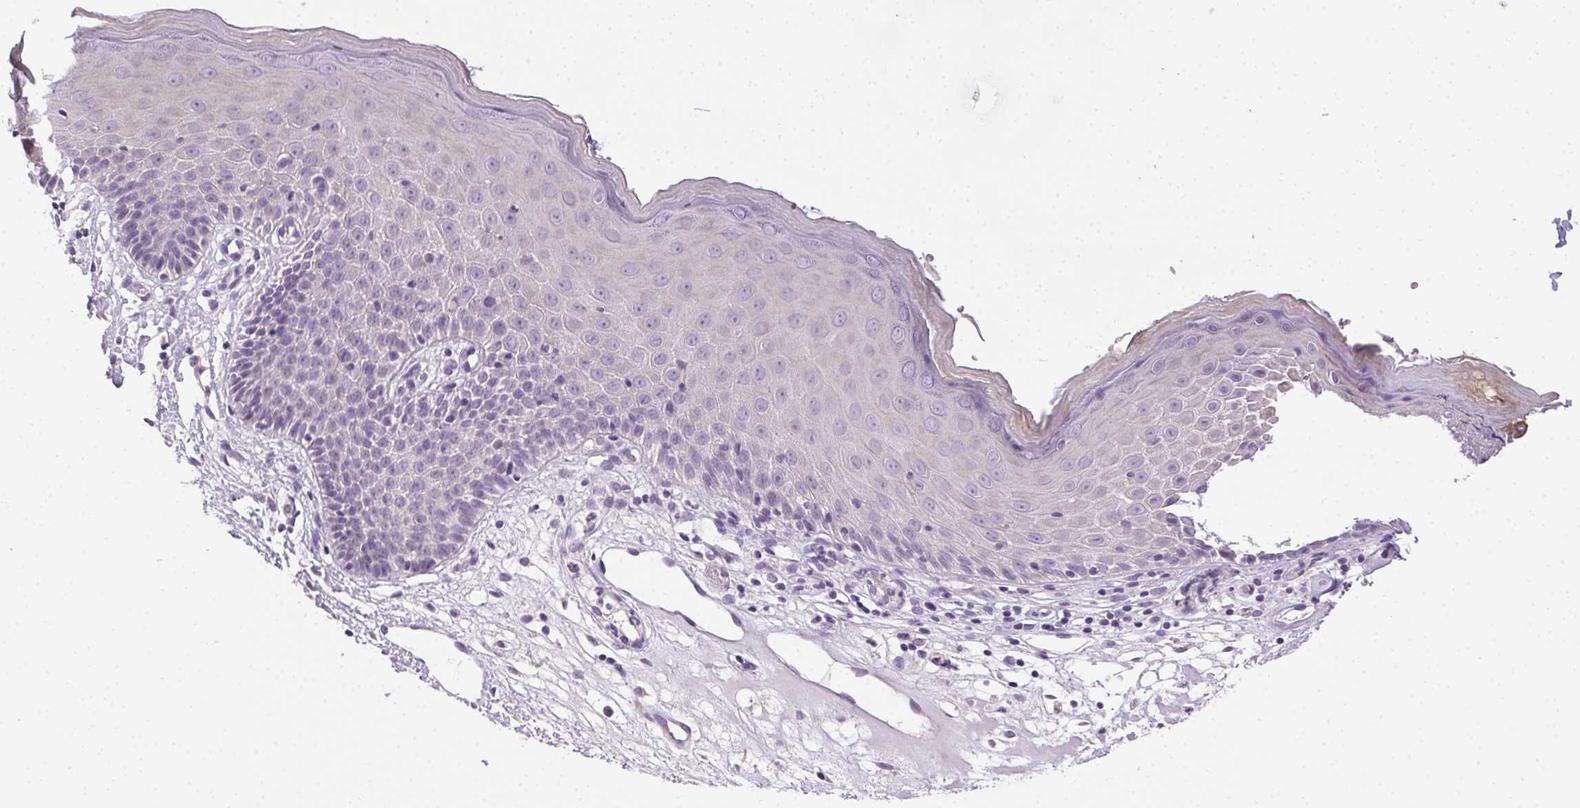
{"staining": {"intensity": "negative", "quantity": "none", "location": "none"}, "tissue": "skin", "cell_type": "Epidermal cells", "image_type": "normal", "snomed": [{"axis": "morphology", "description": "Normal tissue, NOS"}, {"axis": "topography", "description": "Vulva"}], "caption": "This is an immunohistochemistry histopathology image of unremarkable skin. There is no expression in epidermal cells.", "gene": "SYCE2", "patient": {"sex": "female", "age": 68}}